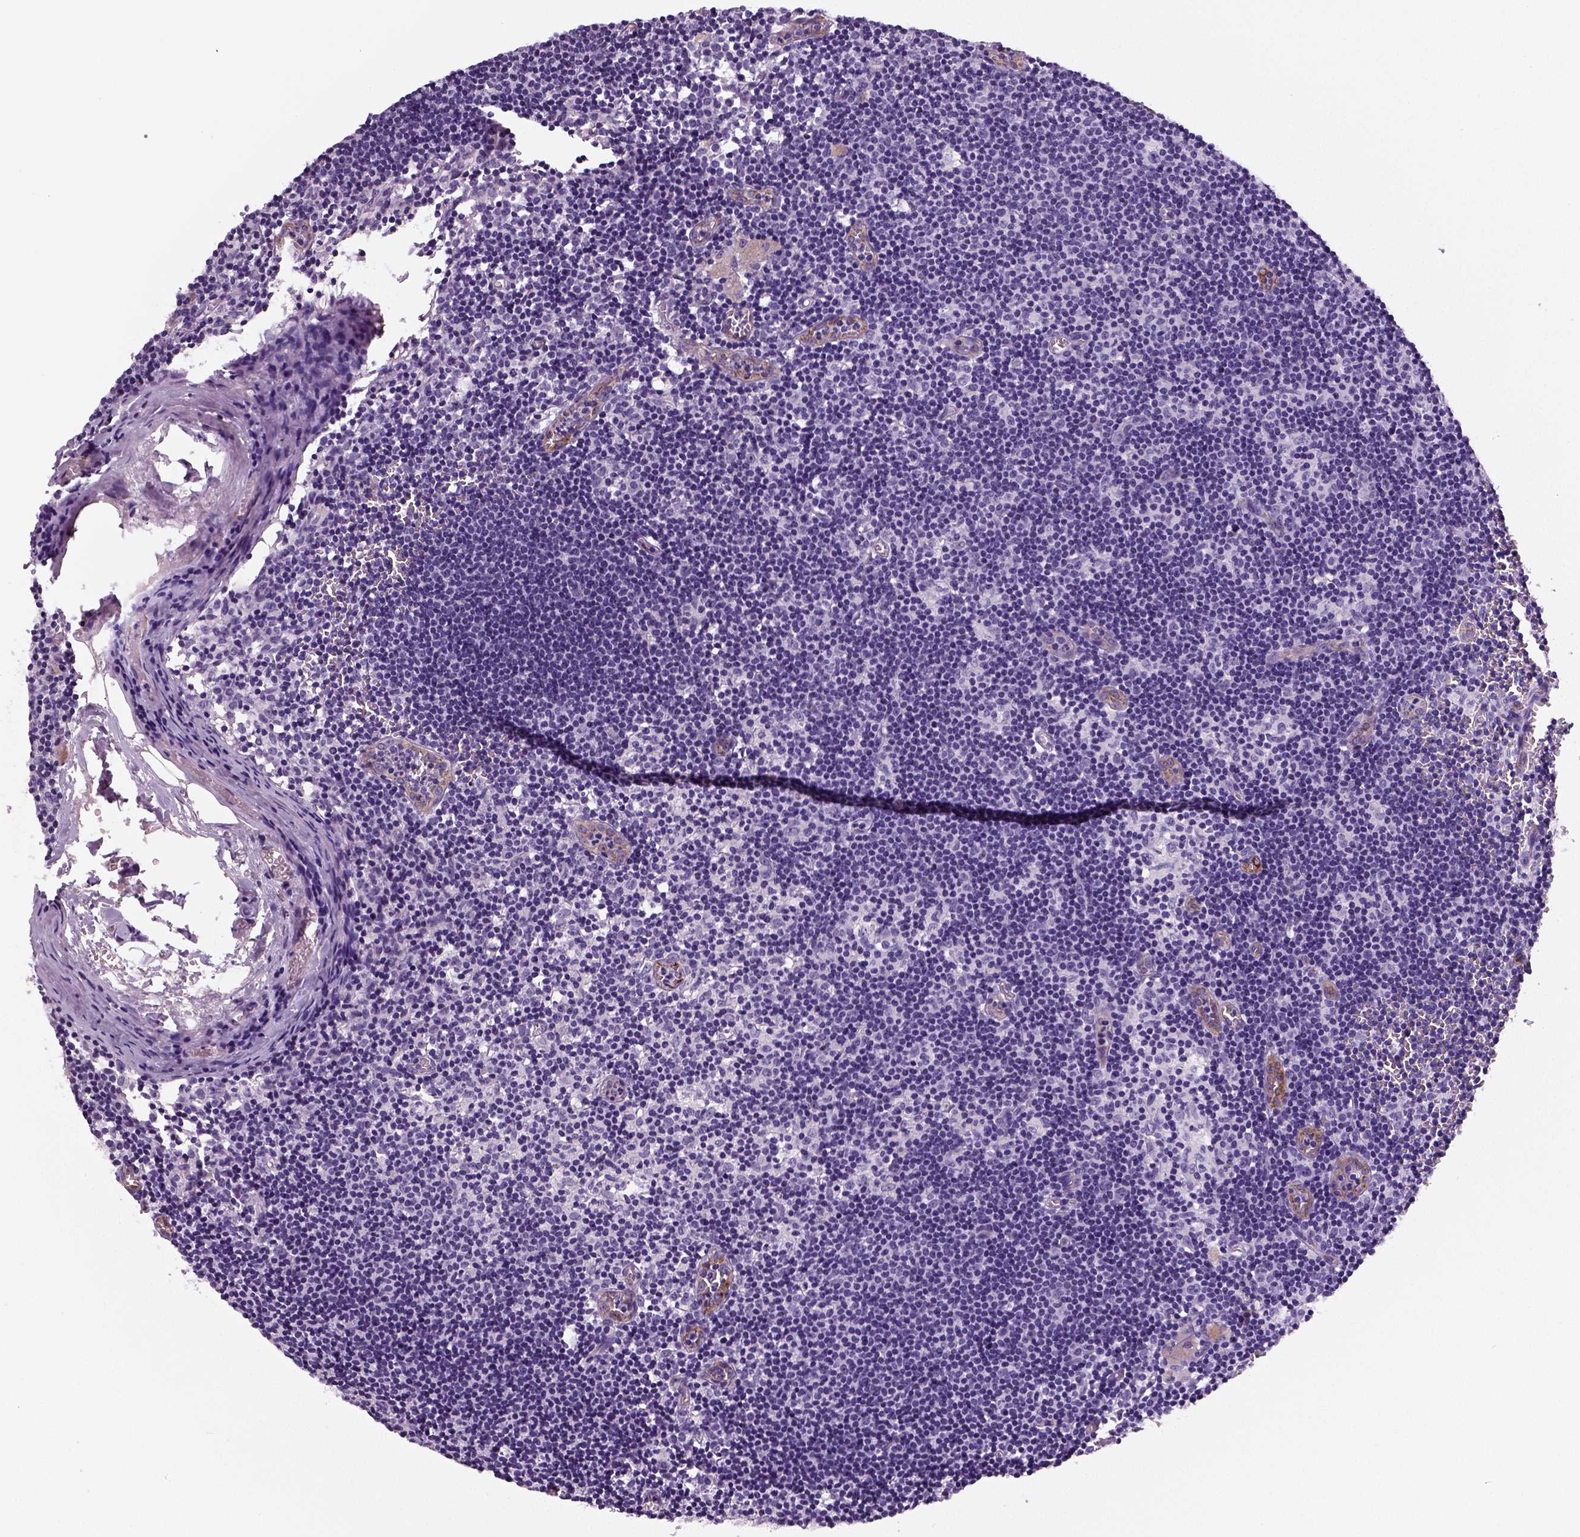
{"staining": {"intensity": "negative", "quantity": "none", "location": "none"}, "tissue": "lymph node", "cell_type": "Germinal center cells", "image_type": "normal", "snomed": [{"axis": "morphology", "description": "Normal tissue, NOS"}, {"axis": "topography", "description": "Lymph node"}], "caption": "There is no significant positivity in germinal center cells of lymph node.", "gene": "ENSG00000250349", "patient": {"sex": "female", "age": 52}}